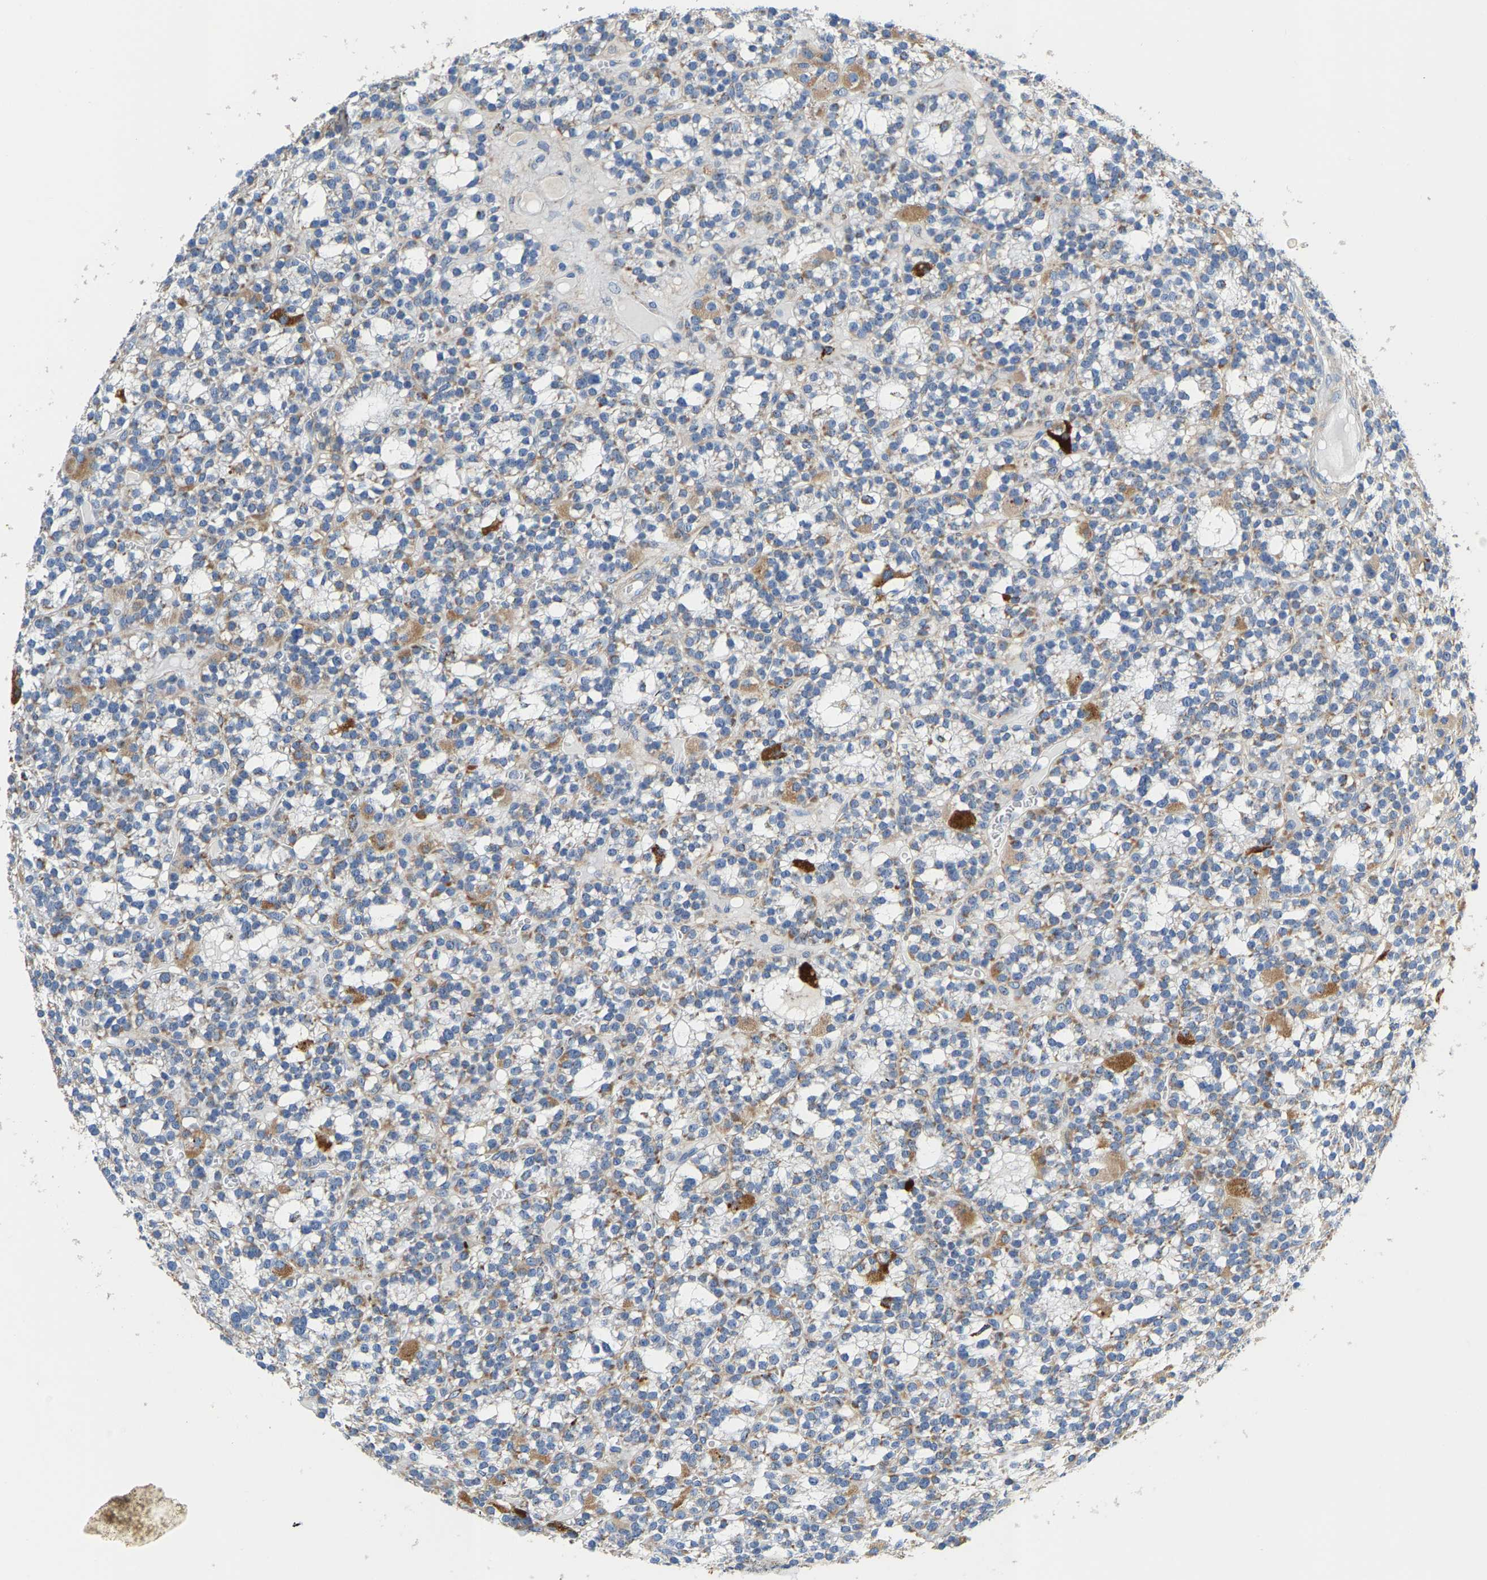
{"staining": {"intensity": "moderate", "quantity": "25%-75%", "location": "cytoplasmic/membranous"}, "tissue": "parathyroid gland", "cell_type": "Glandular cells", "image_type": "normal", "snomed": [{"axis": "morphology", "description": "Normal tissue, NOS"}, {"axis": "morphology", "description": "Adenoma, NOS"}, {"axis": "topography", "description": "Parathyroid gland"}], "caption": "The immunohistochemical stain labels moderate cytoplasmic/membranous expression in glandular cells of normal parathyroid gland.", "gene": "SHMT2", "patient": {"sex": "female", "age": 58}}